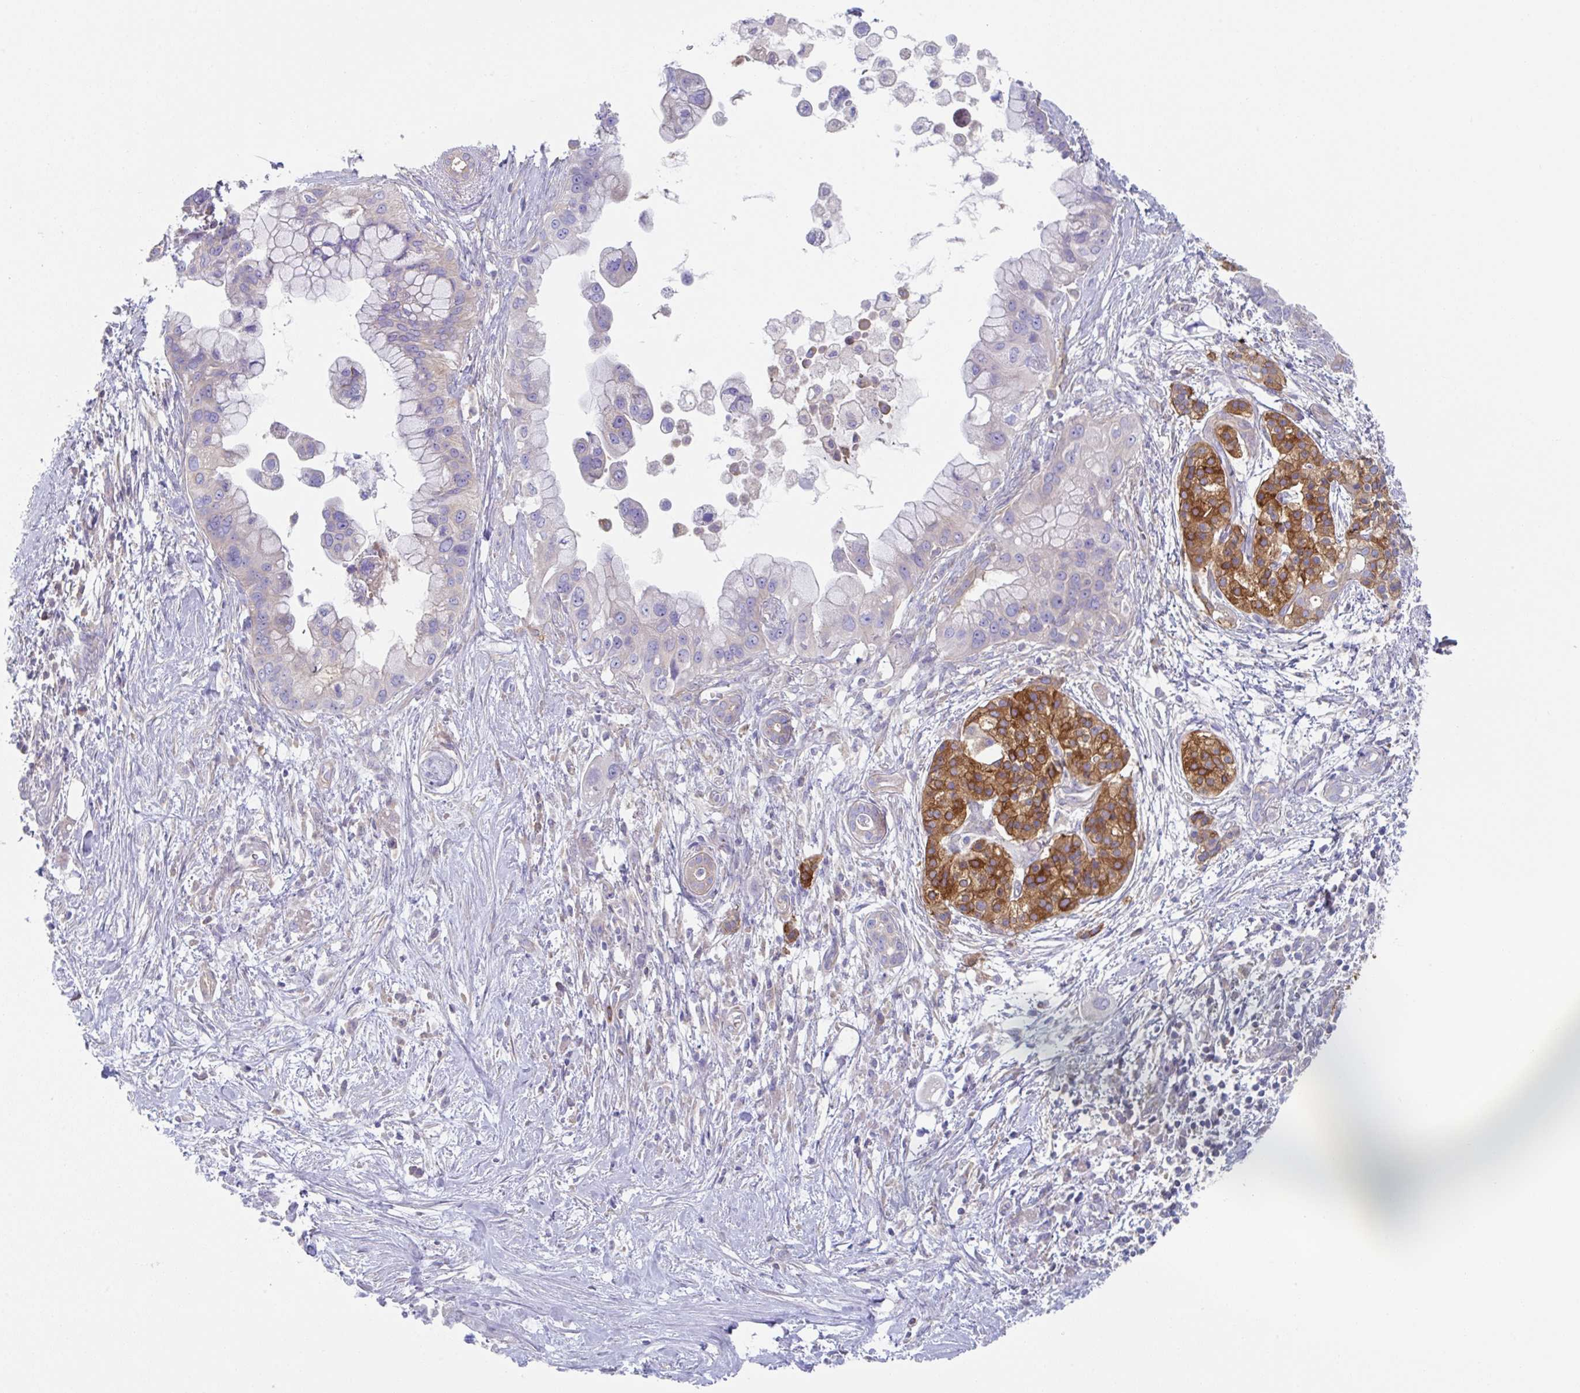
{"staining": {"intensity": "negative", "quantity": "none", "location": "none"}, "tissue": "pancreatic cancer", "cell_type": "Tumor cells", "image_type": "cancer", "snomed": [{"axis": "morphology", "description": "Adenocarcinoma, NOS"}, {"axis": "topography", "description": "Pancreas"}], "caption": "Human adenocarcinoma (pancreatic) stained for a protein using IHC reveals no staining in tumor cells.", "gene": "AMPD2", "patient": {"sex": "female", "age": 83}}